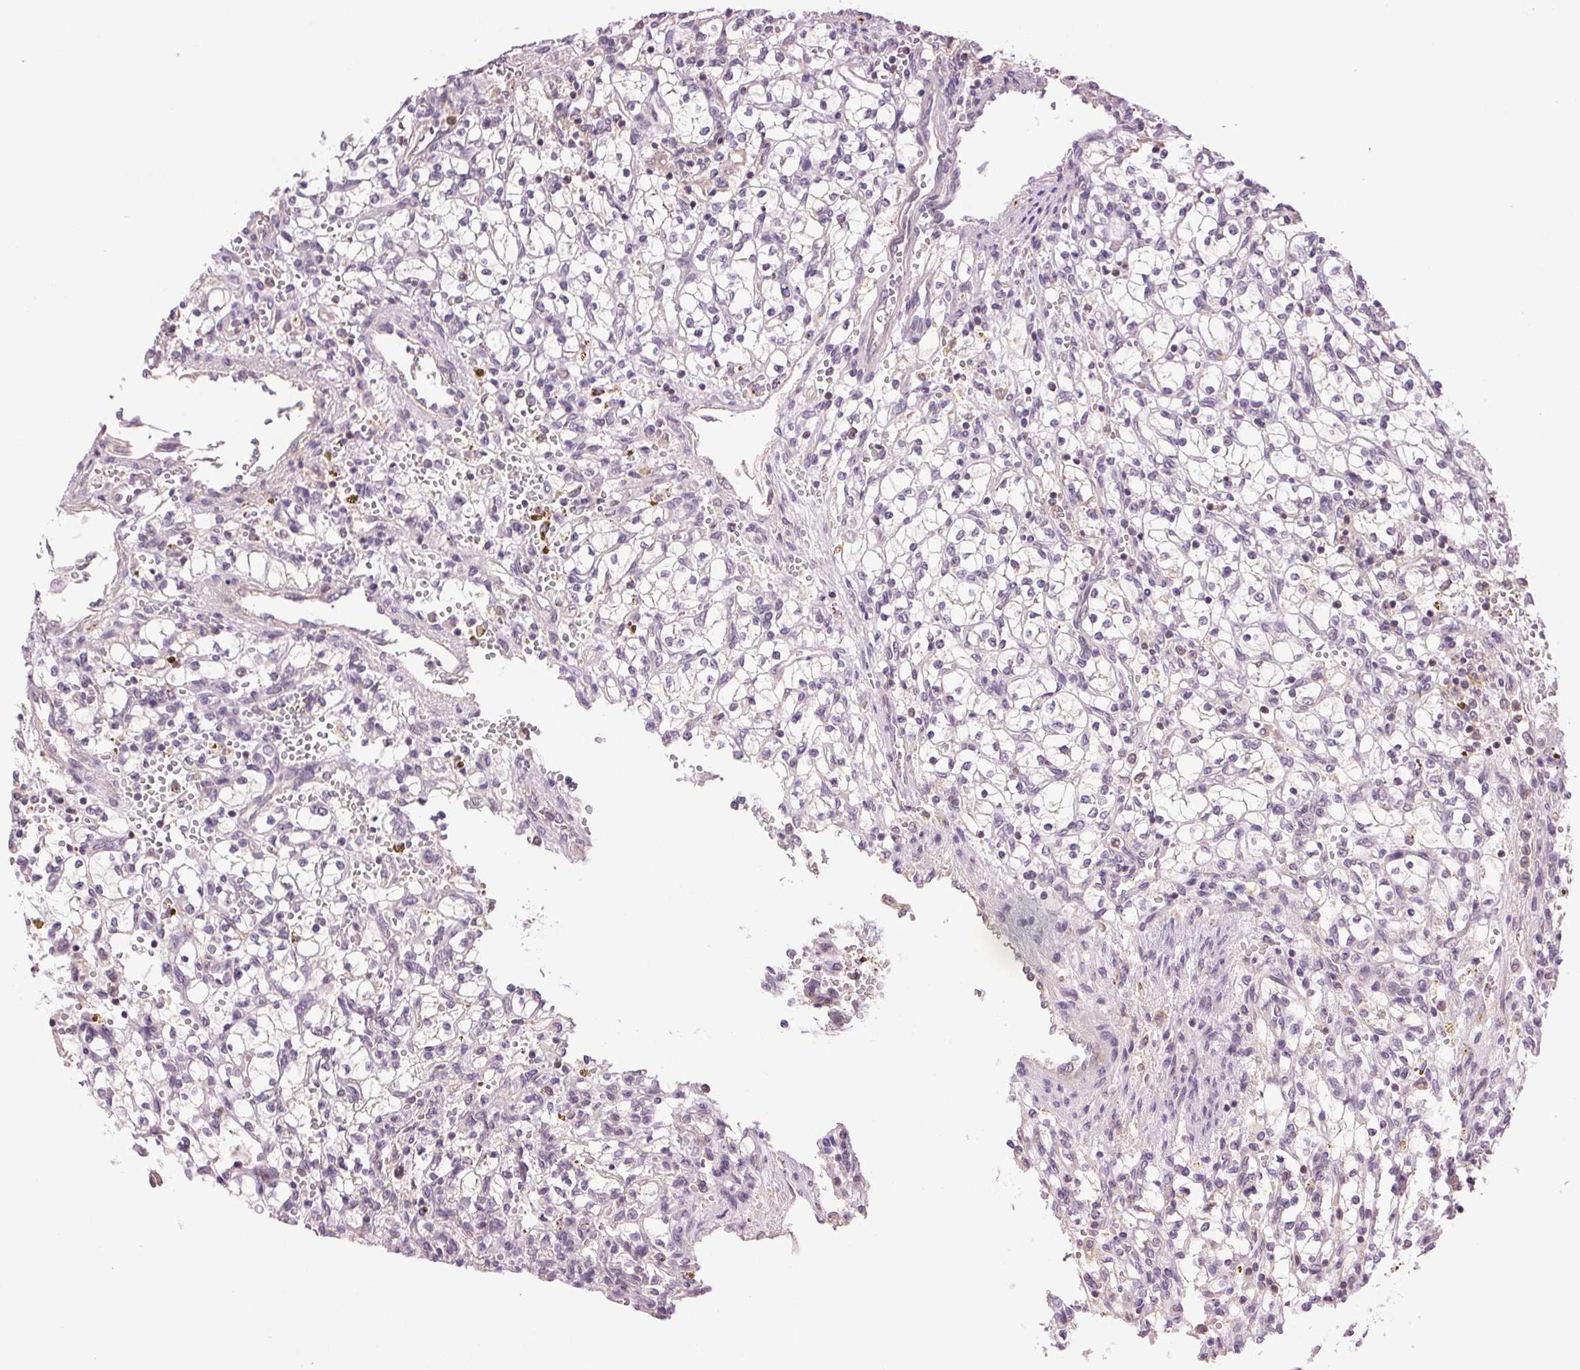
{"staining": {"intensity": "negative", "quantity": "none", "location": "none"}, "tissue": "renal cancer", "cell_type": "Tumor cells", "image_type": "cancer", "snomed": [{"axis": "morphology", "description": "Adenocarcinoma, NOS"}, {"axis": "topography", "description": "Kidney"}], "caption": "IHC of renal adenocarcinoma displays no staining in tumor cells. (DAB (3,3'-diaminobenzidine) IHC with hematoxylin counter stain).", "gene": "TMEM253", "patient": {"sex": "female", "age": 64}}